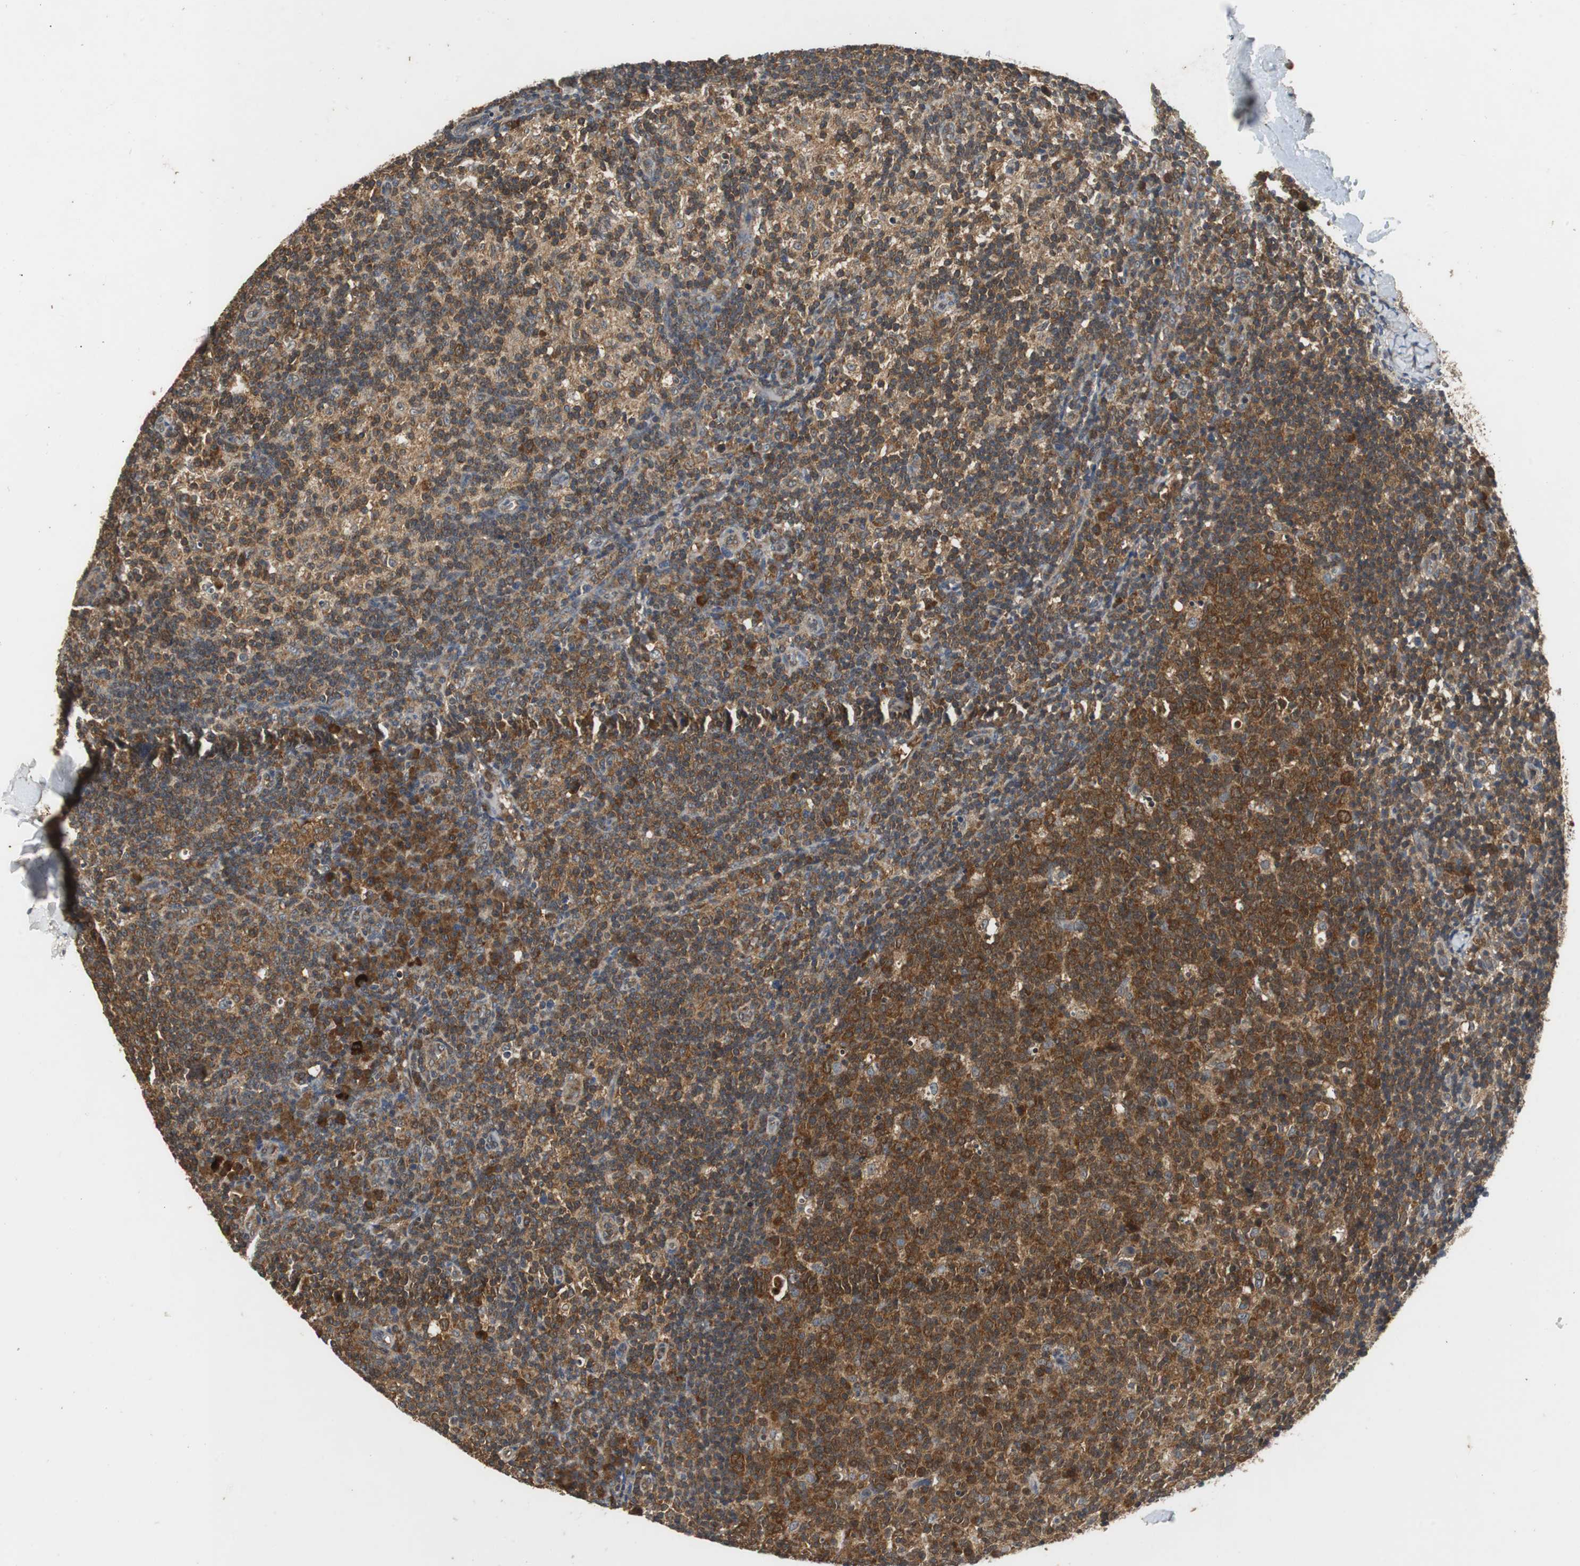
{"staining": {"intensity": "strong", "quantity": ">75%", "location": "cytoplasmic/membranous"}, "tissue": "lymph node", "cell_type": "Germinal center cells", "image_type": "normal", "snomed": [{"axis": "morphology", "description": "Normal tissue, NOS"}, {"axis": "morphology", "description": "Inflammation, NOS"}, {"axis": "topography", "description": "Lymph node"}], "caption": "Benign lymph node shows strong cytoplasmic/membranous positivity in about >75% of germinal center cells.", "gene": "VBP1", "patient": {"sex": "male", "age": 55}}